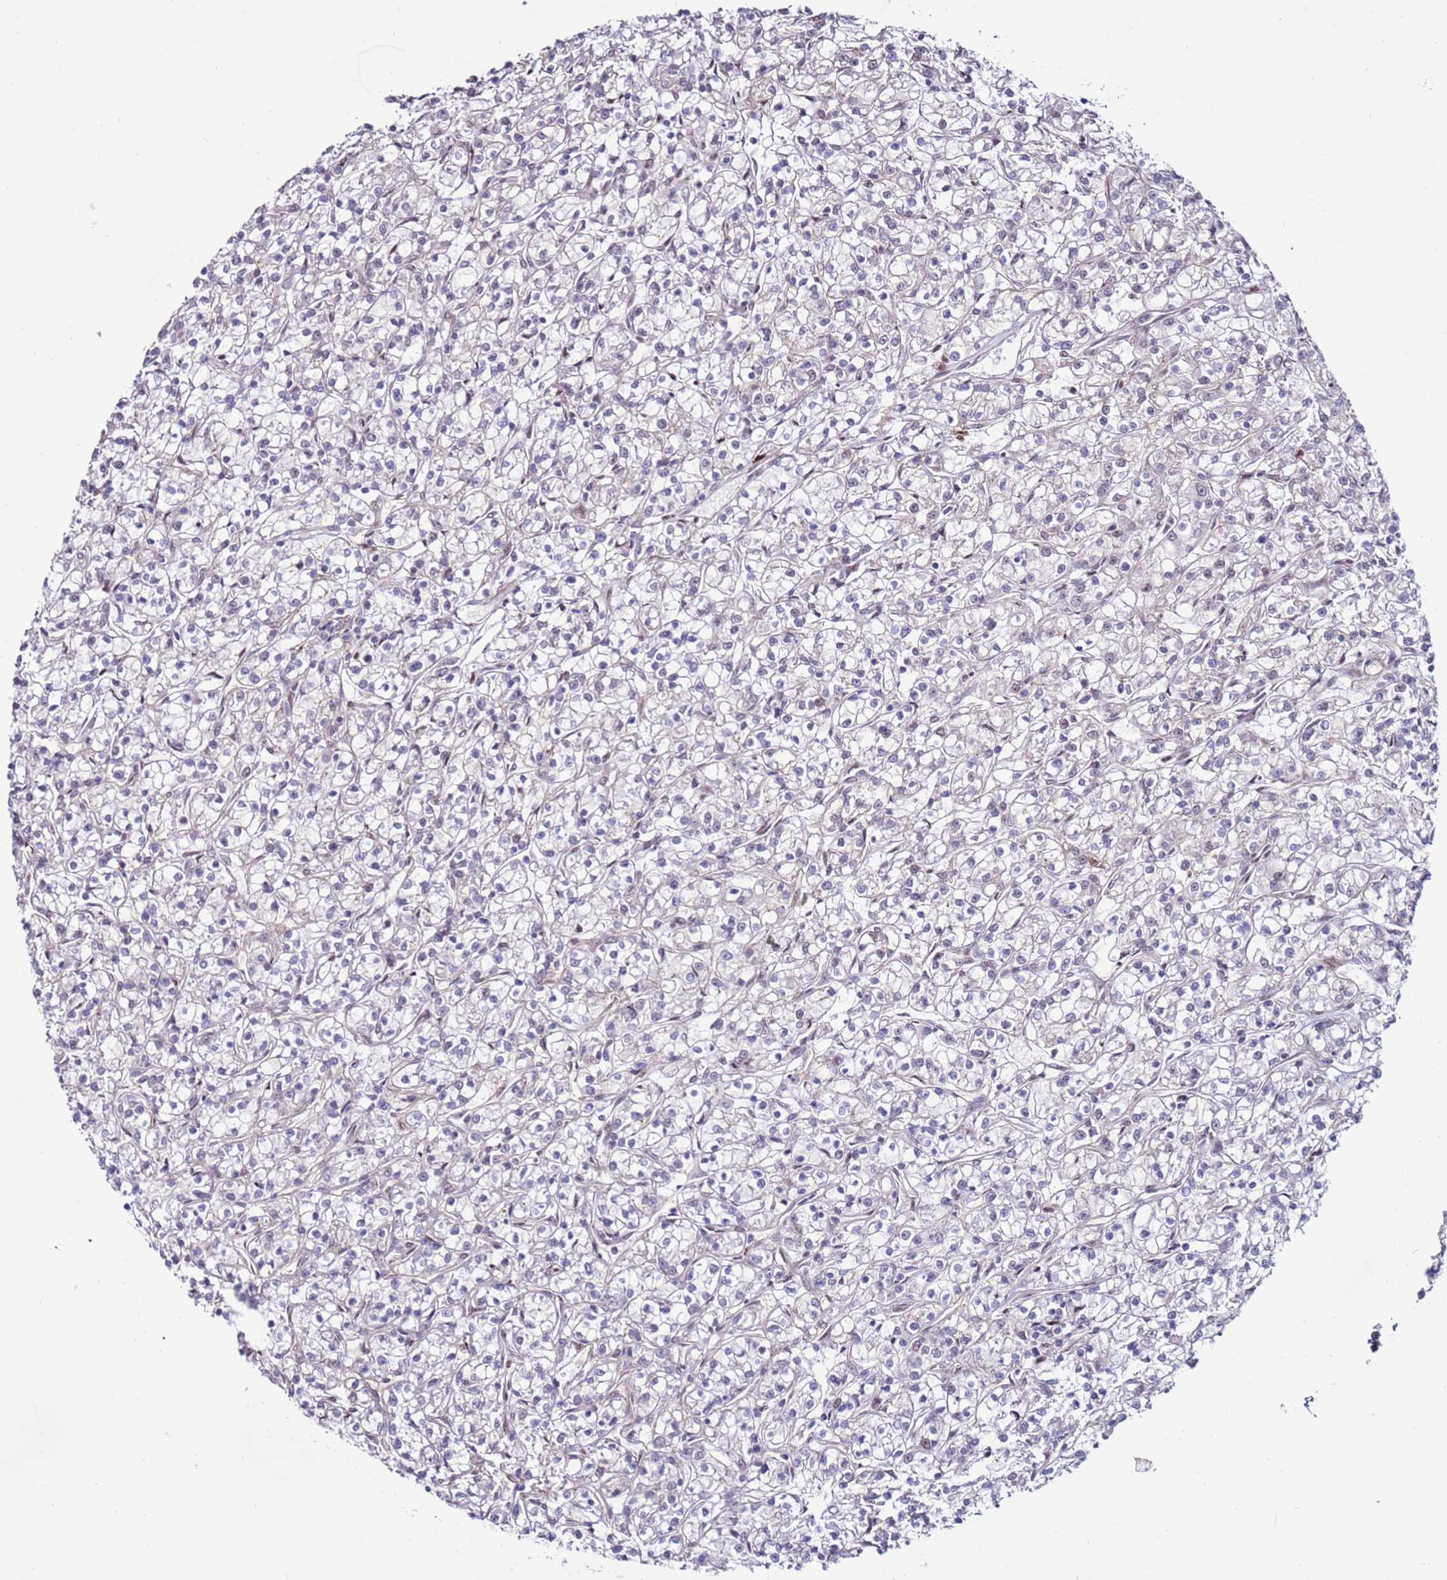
{"staining": {"intensity": "negative", "quantity": "none", "location": "none"}, "tissue": "renal cancer", "cell_type": "Tumor cells", "image_type": "cancer", "snomed": [{"axis": "morphology", "description": "Adenocarcinoma, NOS"}, {"axis": "topography", "description": "Kidney"}], "caption": "IHC micrograph of human renal cancer (adenocarcinoma) stained for a protein (brown), which exhibits no staining in tumor cells. The staining was performed using DAB to visualize the protein expression in brown, while the nuclei were stained in blue with hematoxylin (Magnification: 20x).", "gene": "KPNA4", "patient": {"sex": "female", "age": 59}}